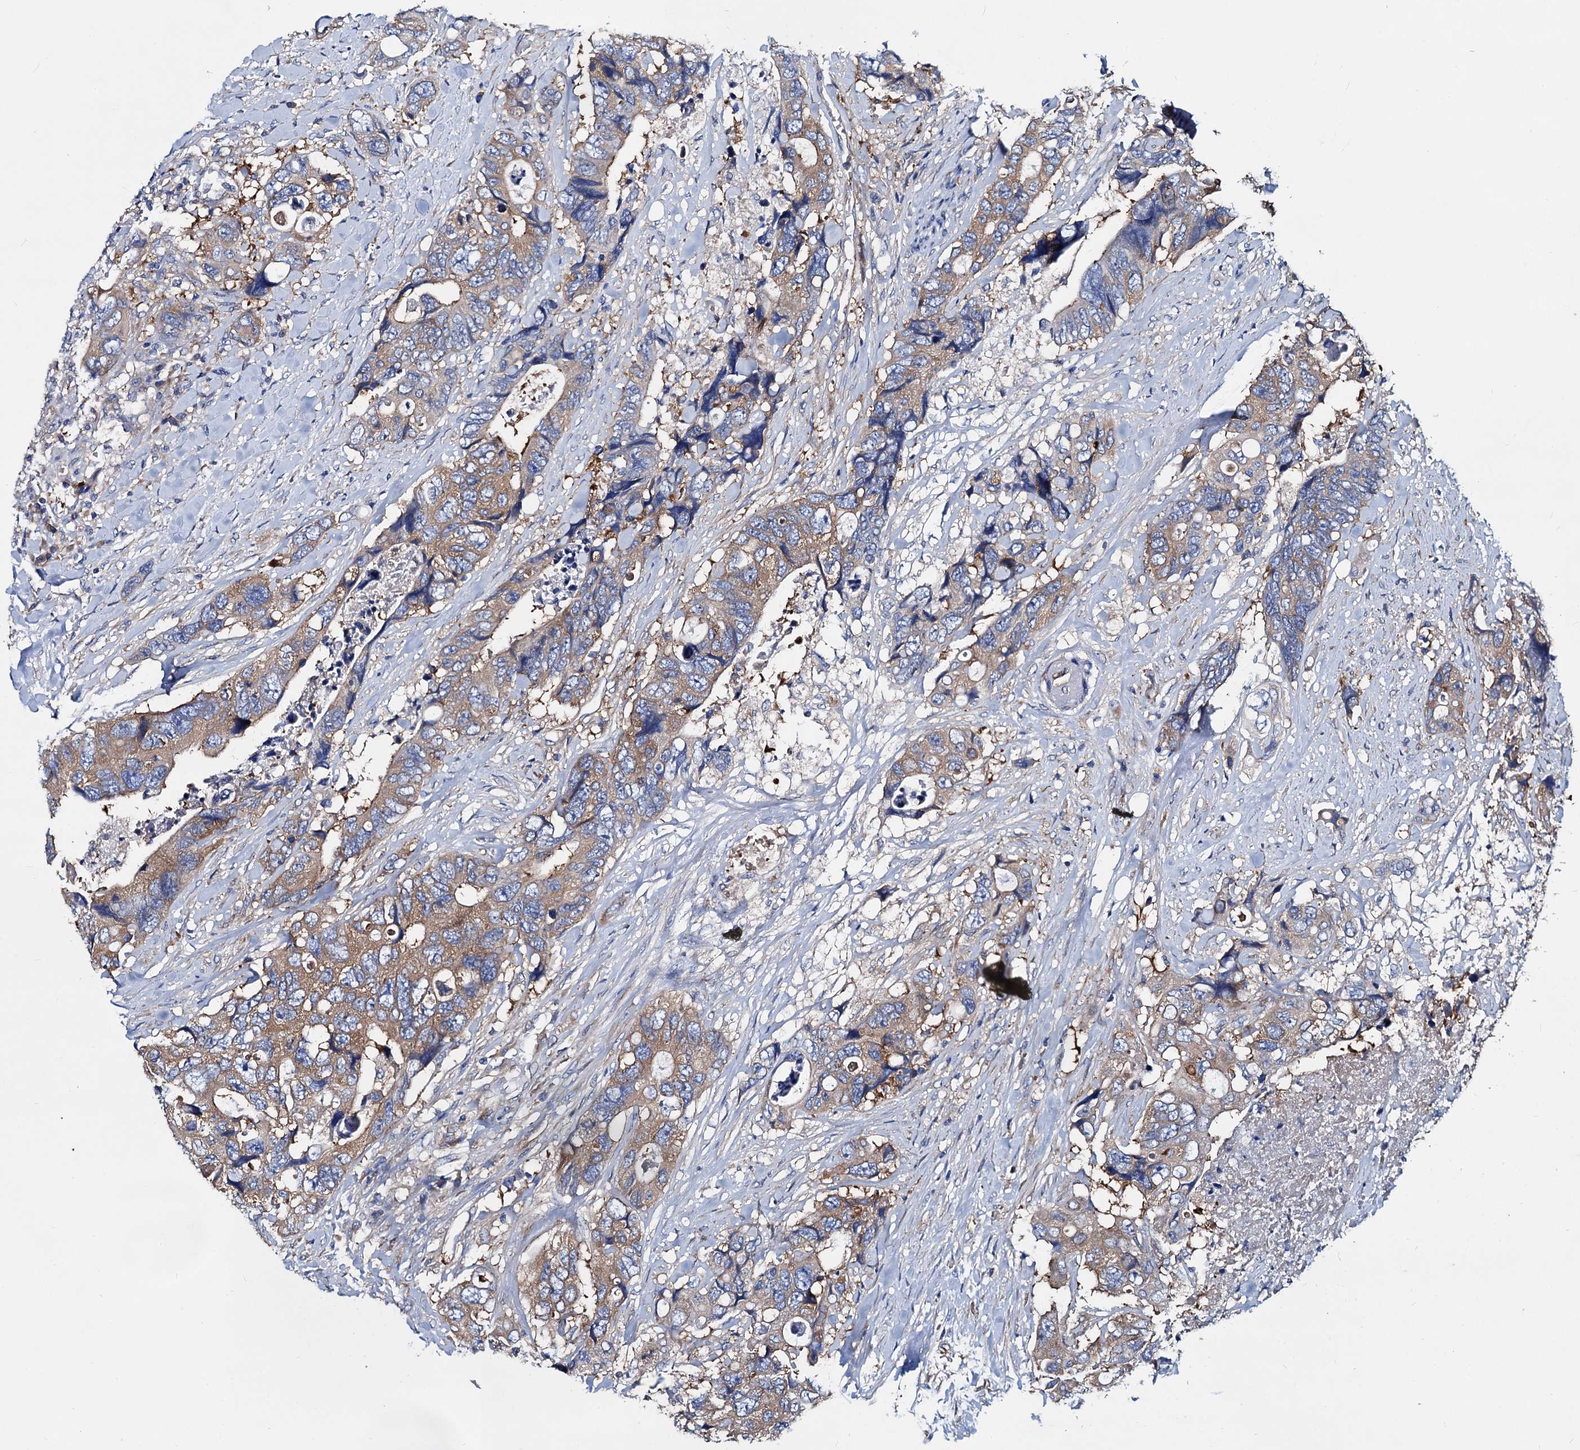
{"staining": {"intensity": "moderate", "quantity": ">75%", "location": "cytoplasmic/membranous"}, "tissue": "colorectal cancer", "cell_type": "Tumor cells", "image_type": "cancer", "snomed": [{"axis": "morphology", "description": "Adenocarcinoma, NOS"}, {"axis": "topography", "description": "Rectum"}], "caption": "High-magnification brightfield microscopy of colorectal cancer (adenocarcinoma) stained with DAB (3,3'-diaminobenzidine) (brown) and counterstained with hematoxylin (blue). tumor cells exhibit moderate cytoplasmic/membranous expression is appreciated in about>75% of cells.", "gene": "QARS1", "patient": {"sex": "male", "age": 57}}